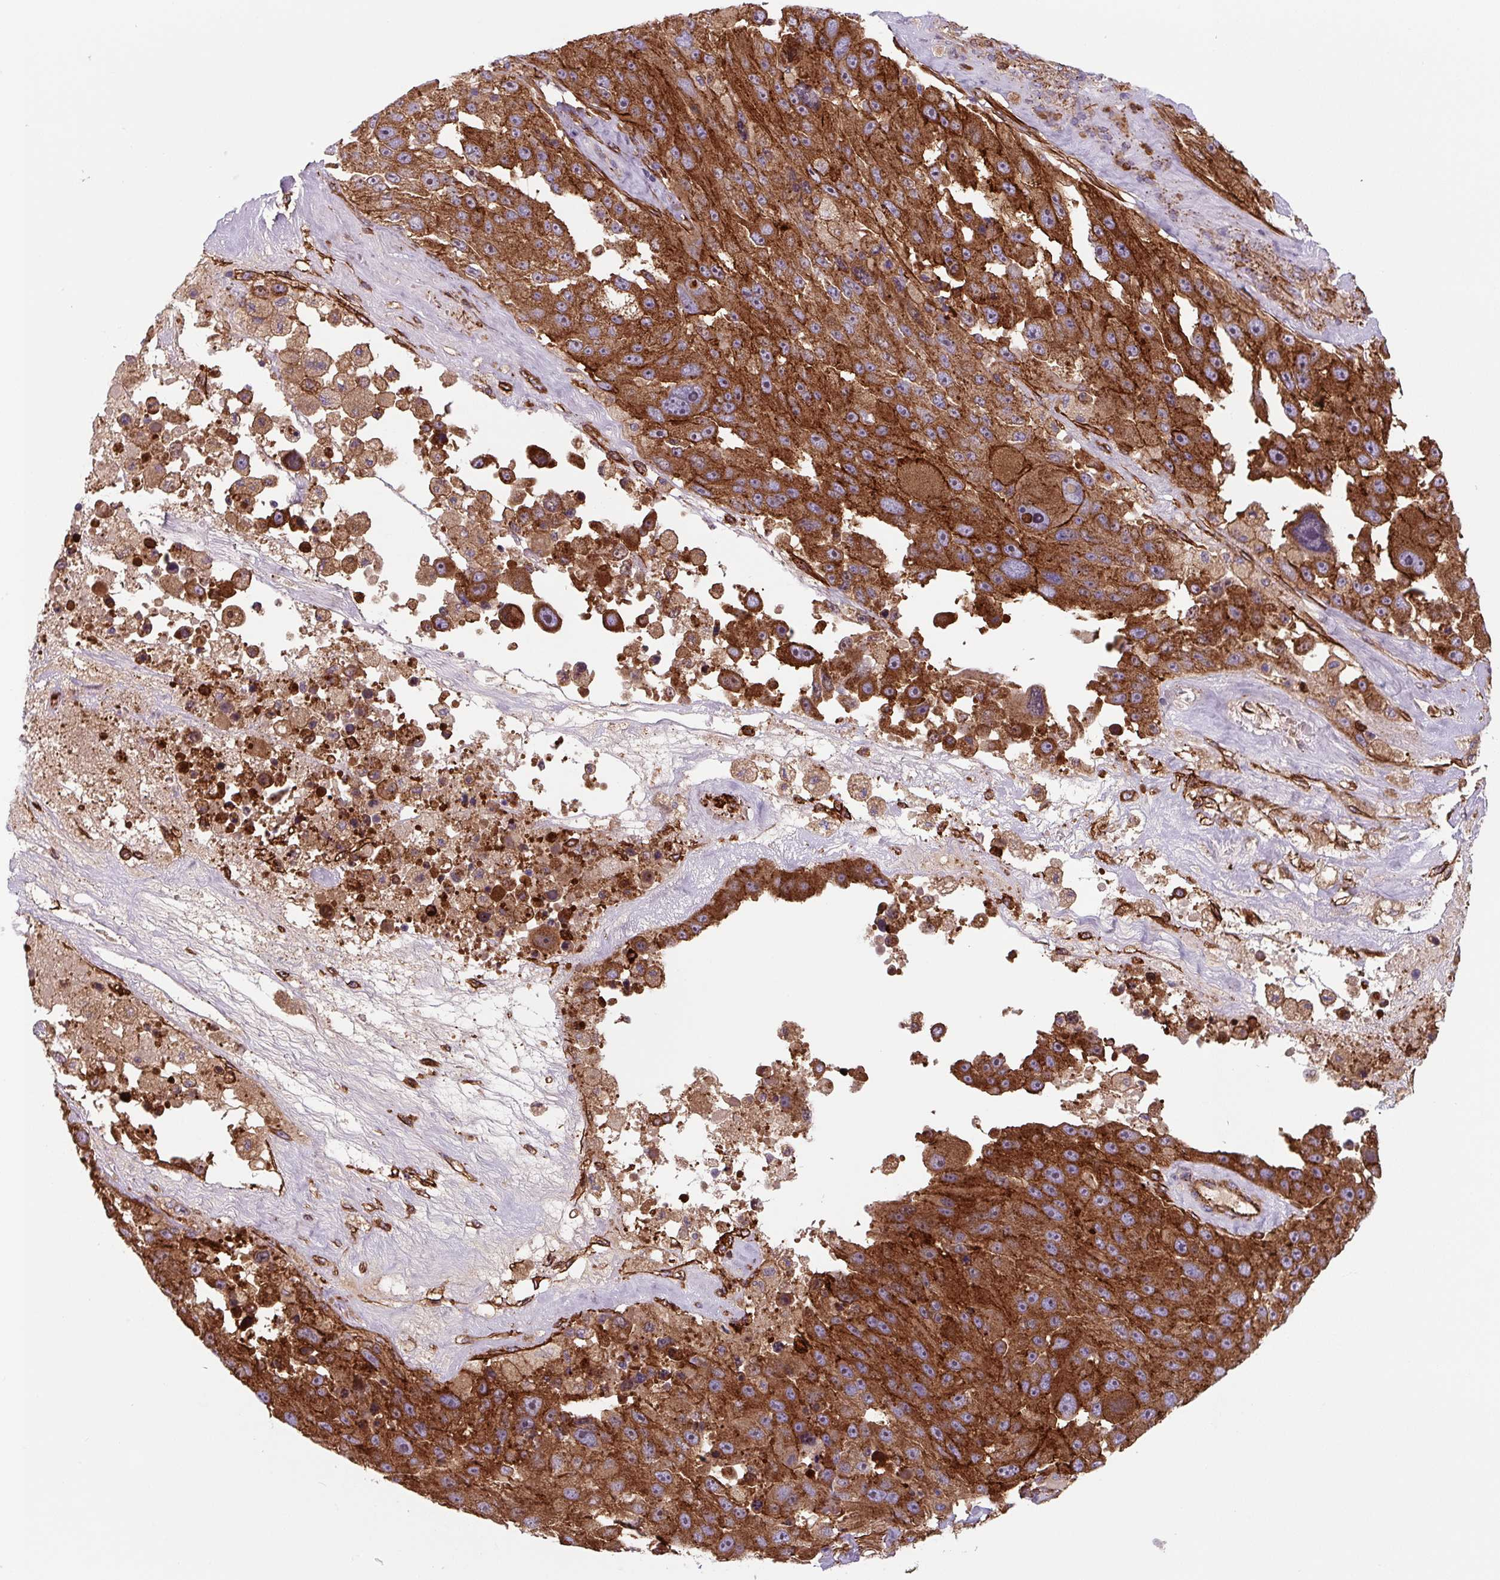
{"staining": {"intensity": "strong", "quantity": ">75%", "location": "cytoplasmic/membranous"}, "tissue": "melanoma", "cell_type": "Tumor cells", "image_type": "cancer", "snomed": [{"axis": "morphology", "description": "Malignant melanoma, Metastatic site"}, {"axis": "topography", "description": "Lymph node"}], "caption": "This is an image of immunohistochemistry (IHC) staining of melanoma, which shows strong staining in the cytoplasmic/membranous of tumor cells.", "gene": "DHFR2", "patient": {"sex": "male", "age": 62}}